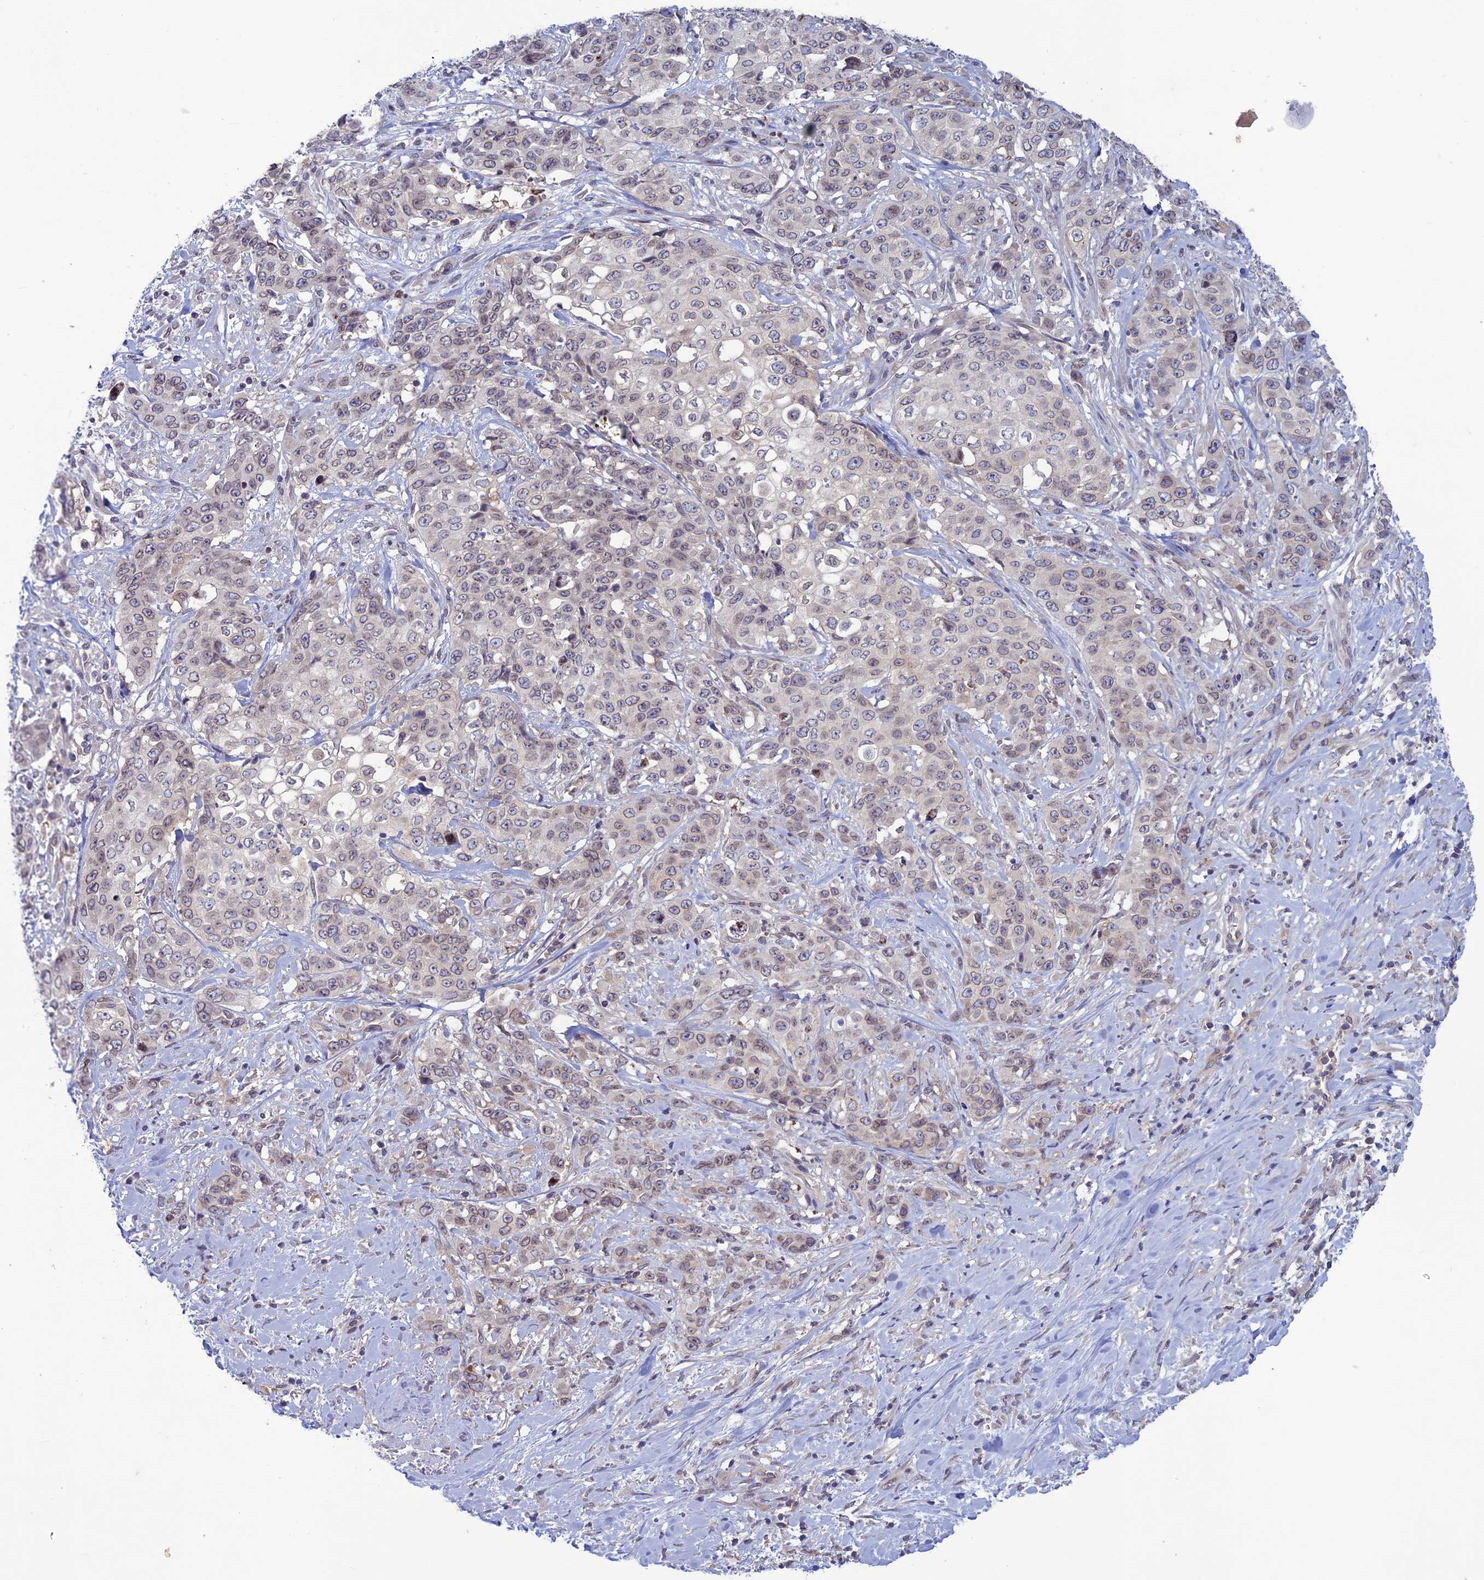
{"staining": {"intensity": "weak", "quantity": ">75%", "location": "cytoplasmic/membranous,nuclear"}, "tissue": "stomach cancer", "cell_type": "Tumor cells", "image_type": "cancer", "snomed": [{"axis": "morphology", "description": "Adenocarcinoma, NOS"}, {"axis": "topography", "description": "Stomach, upper"}], "caption": "High-power microscopy captured an immunohistochemistry (IHC) photomicrograph of adenocarcinoma (stomach), revealing weak cytoplasmic/membranous and nuclear staining in about >75% of tumor cells.", "gene": "WDR46", "patient": {"sex": "male", "age": 62}}